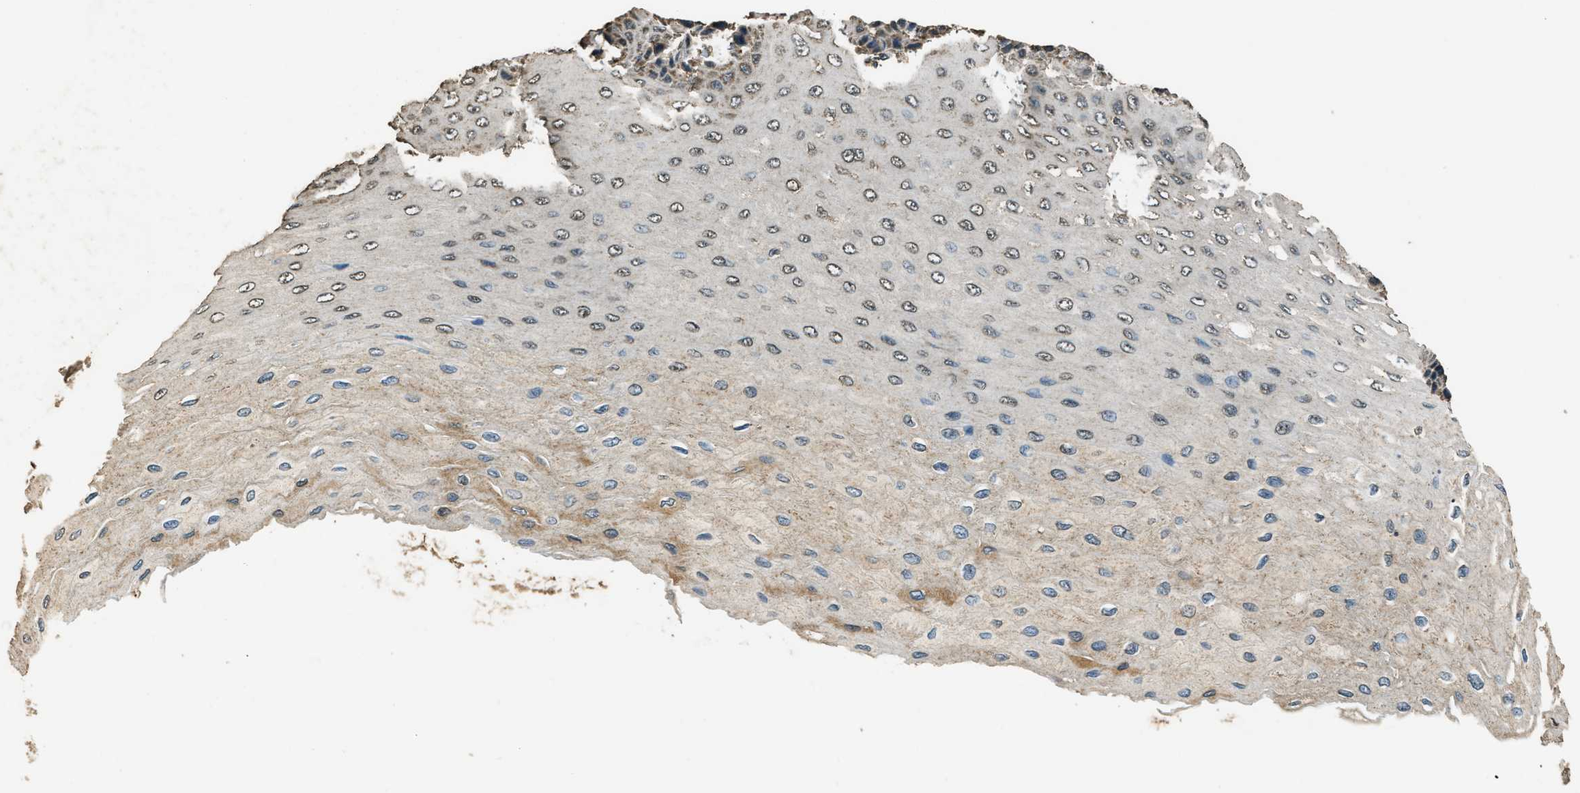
{"staining": {"intensity": "weak", "quantity": "<25%", "location": "cytoplasmic/membranous"}, "tissue": "esophagus", "cell_type": "Squamous epithelial cells", "image_type": "normal", "snomed": [{"axis": "morphology", "description": "Normal tissue, NOS"}, {"axis": "topography", "description": "Esophagus"}], "caption": "IHC of normal human esophagus exhibits no positivity in squamous epithelial cells. The staining was performed using DAB (3,3'-diaminobenzidine) to visualize the protein expression in brown, while the nuclei were stained in blue with hematoxylin (Magnification: 20x).", "gene": "SALL3", "patient": {"sex": "female", "age": 72}}